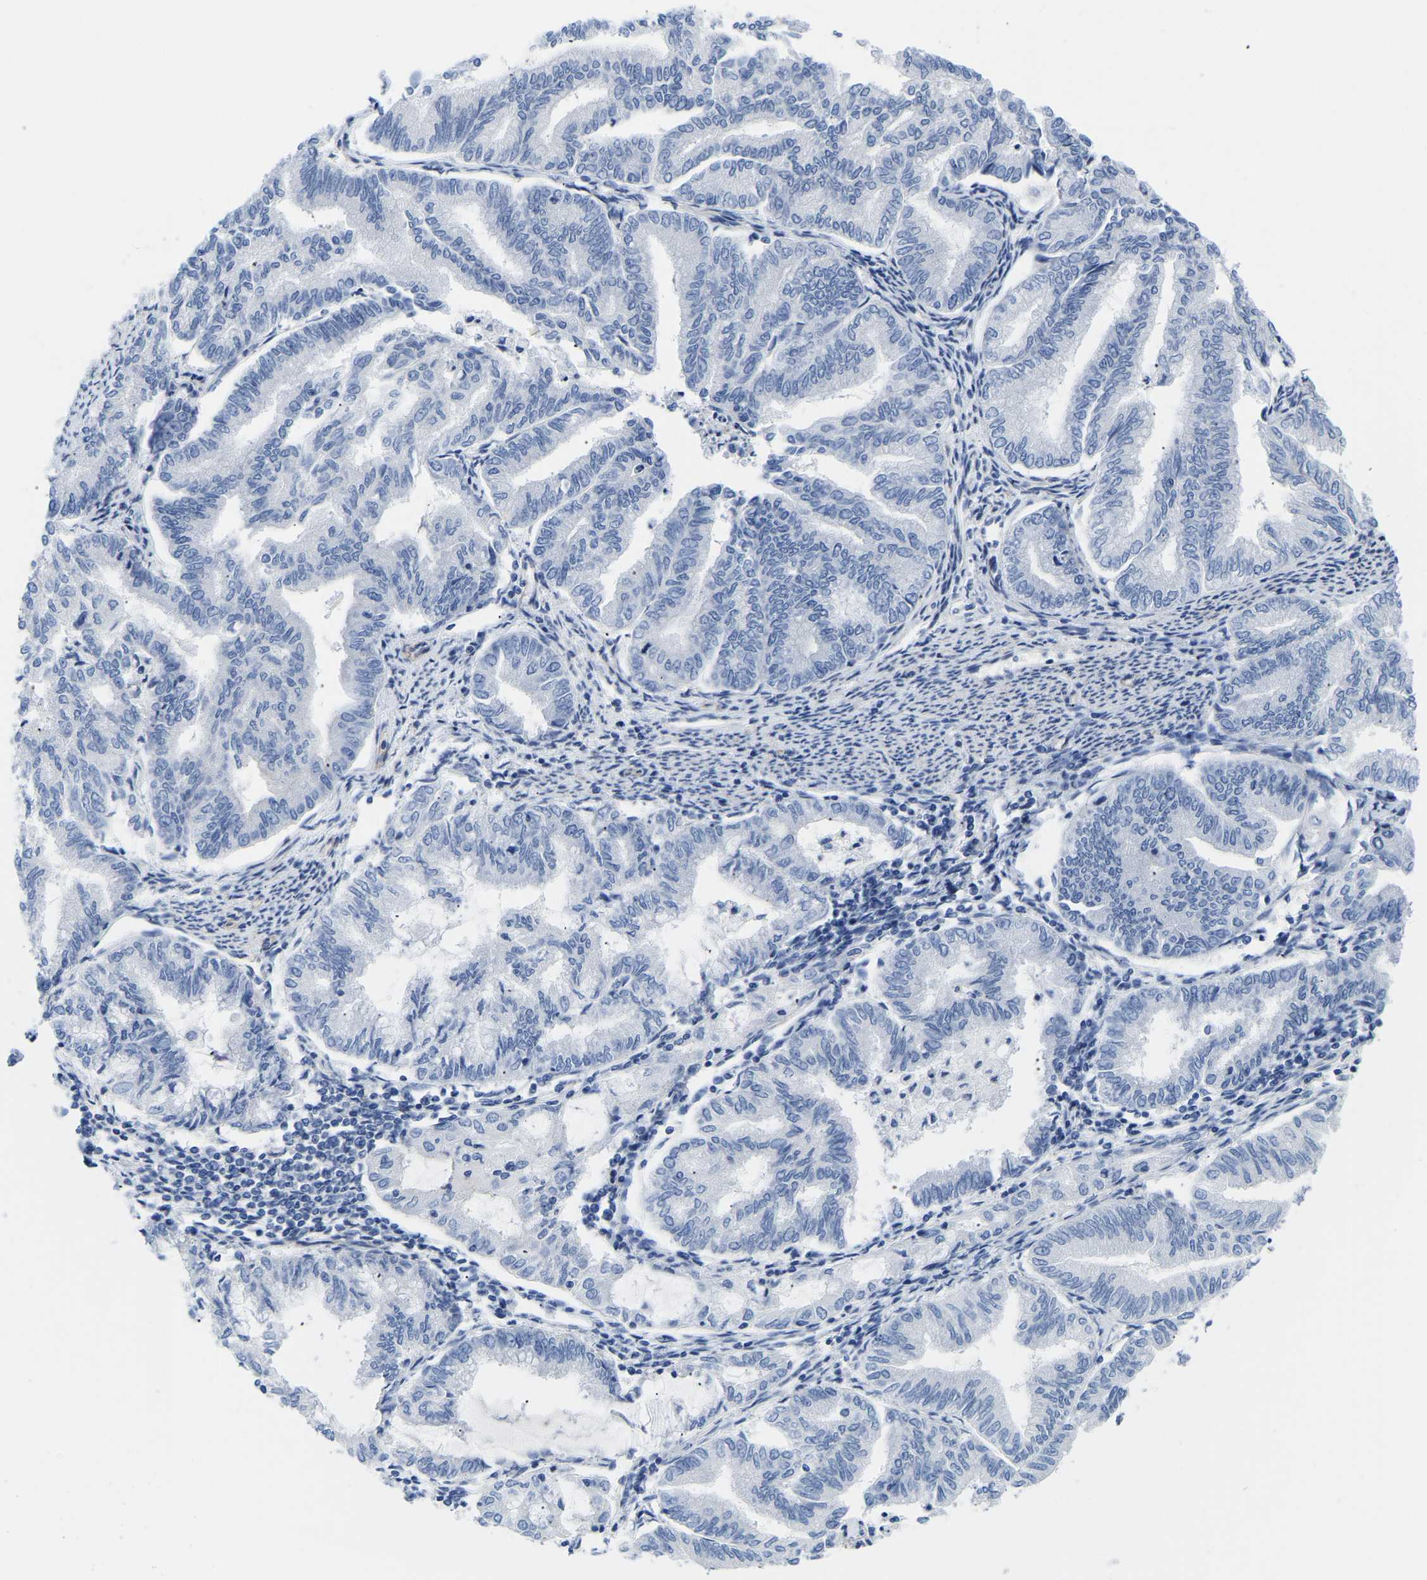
{"staining": {"intensity": "negative", "quantity": "none", "location": "none"}, "tissue": "endometrial cancer", "cell_type": "Tumor cells", "image_type": "cancer", "snomed": [{"axis": "morphology", "description": "Adenocarcinoma, NOS"}, {"axis": "topography", "description": "Endometrium"}], "caption": "IHC of human endometrial cancer (adenocarcinoma) exhibits no staining in tumor cells.", "gene": "UPK3A", "patient": {"sex": "female", "age": 79}}